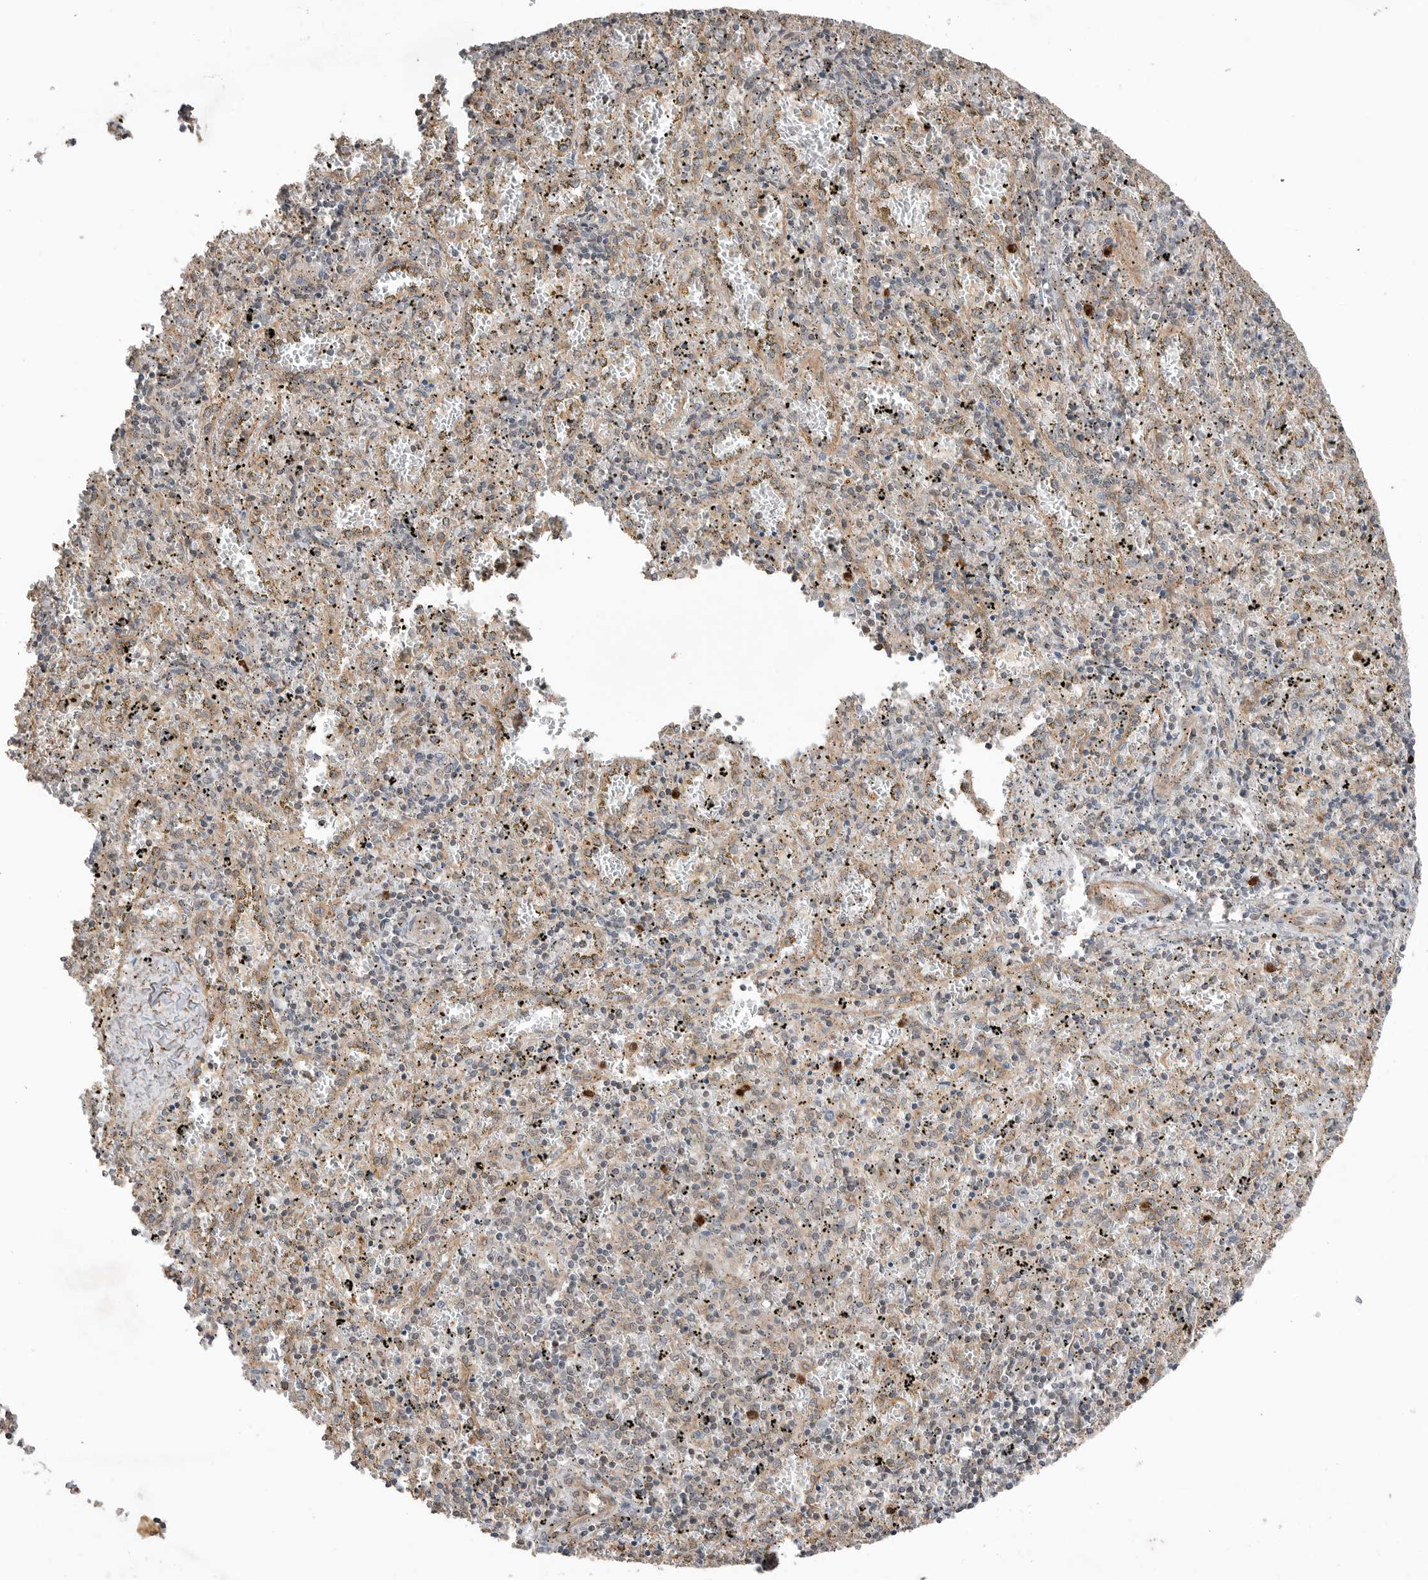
{"staining": {"intensity": "weak", "quantity": "25%-75%", "location": "cytoplasmic/membranous"}, "tissue": "spleen", "cell_type": "Cells in red pulp", "image_type": "normal", "snomed": [{"axis": "morphology", "description": "Normal tissue, NOS"}, {"axis": "topography", "description": "Spleen"}], "caption": "This micrograph displays immunohistochemistry staining of normal spleen, with low weak cytoplasmic/membranous positivity in about 25%-75% of cells in red pulp.", "gene": "PEAK1", "patient": {"sex": "male", "age": 11}}